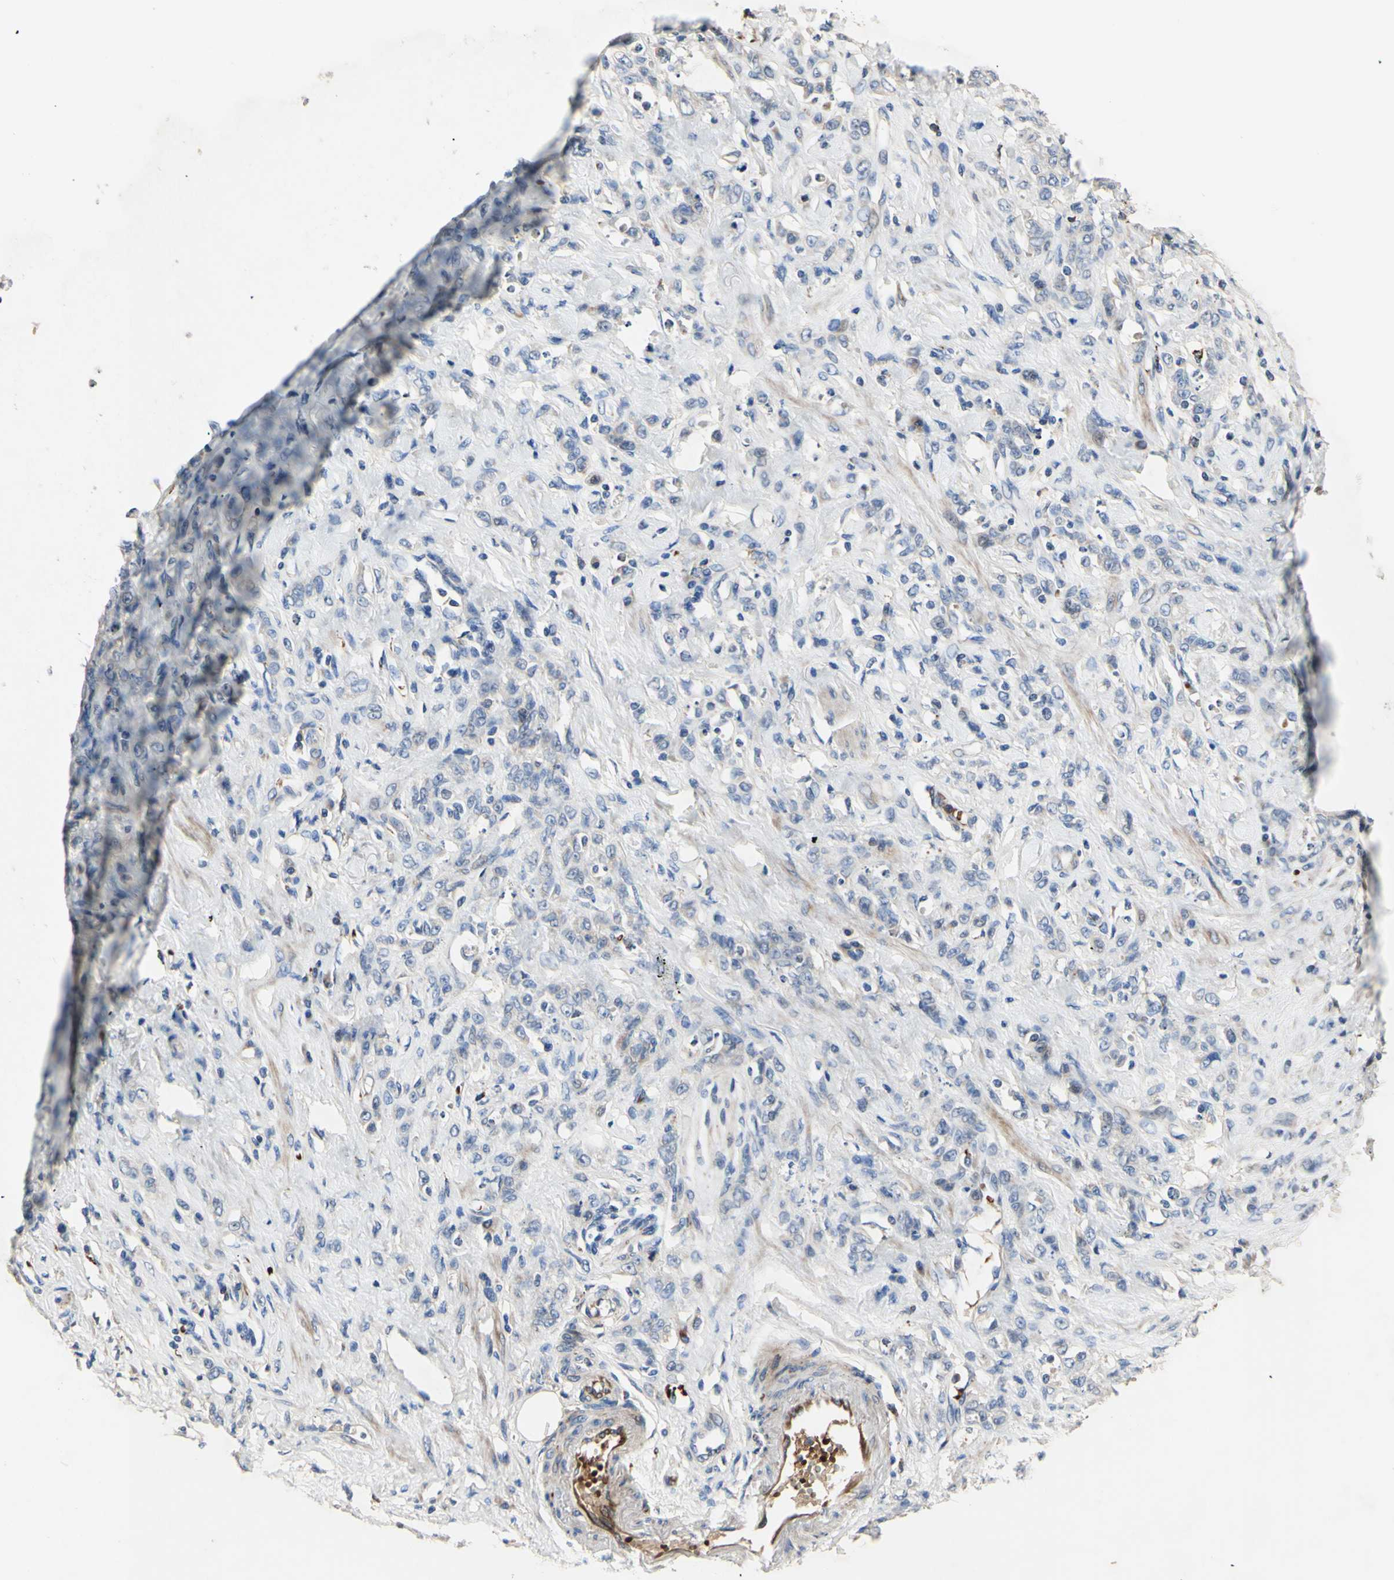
{"staining": {"intensity": "negative", "quantity": "none", "location": "none"}, "tissue": "stomach cancer", "cell_type": "Tumor cells", "image_type": "cancer", "snomed": [{"axis": "morphology", "description": "Adenocarcinoma, NOS"}, {"axis": "topography", "description": "Stomach"}], "caption": "The micrograph shows no significant expression in tumor cells of stomach cancer (adenocarcinoma). The staining is performed using DAB brown chromogen with nuclei counter-stained in using hematoxylin.", "gene": "CDON", "patient": {"sex": "male", "age": 82}}